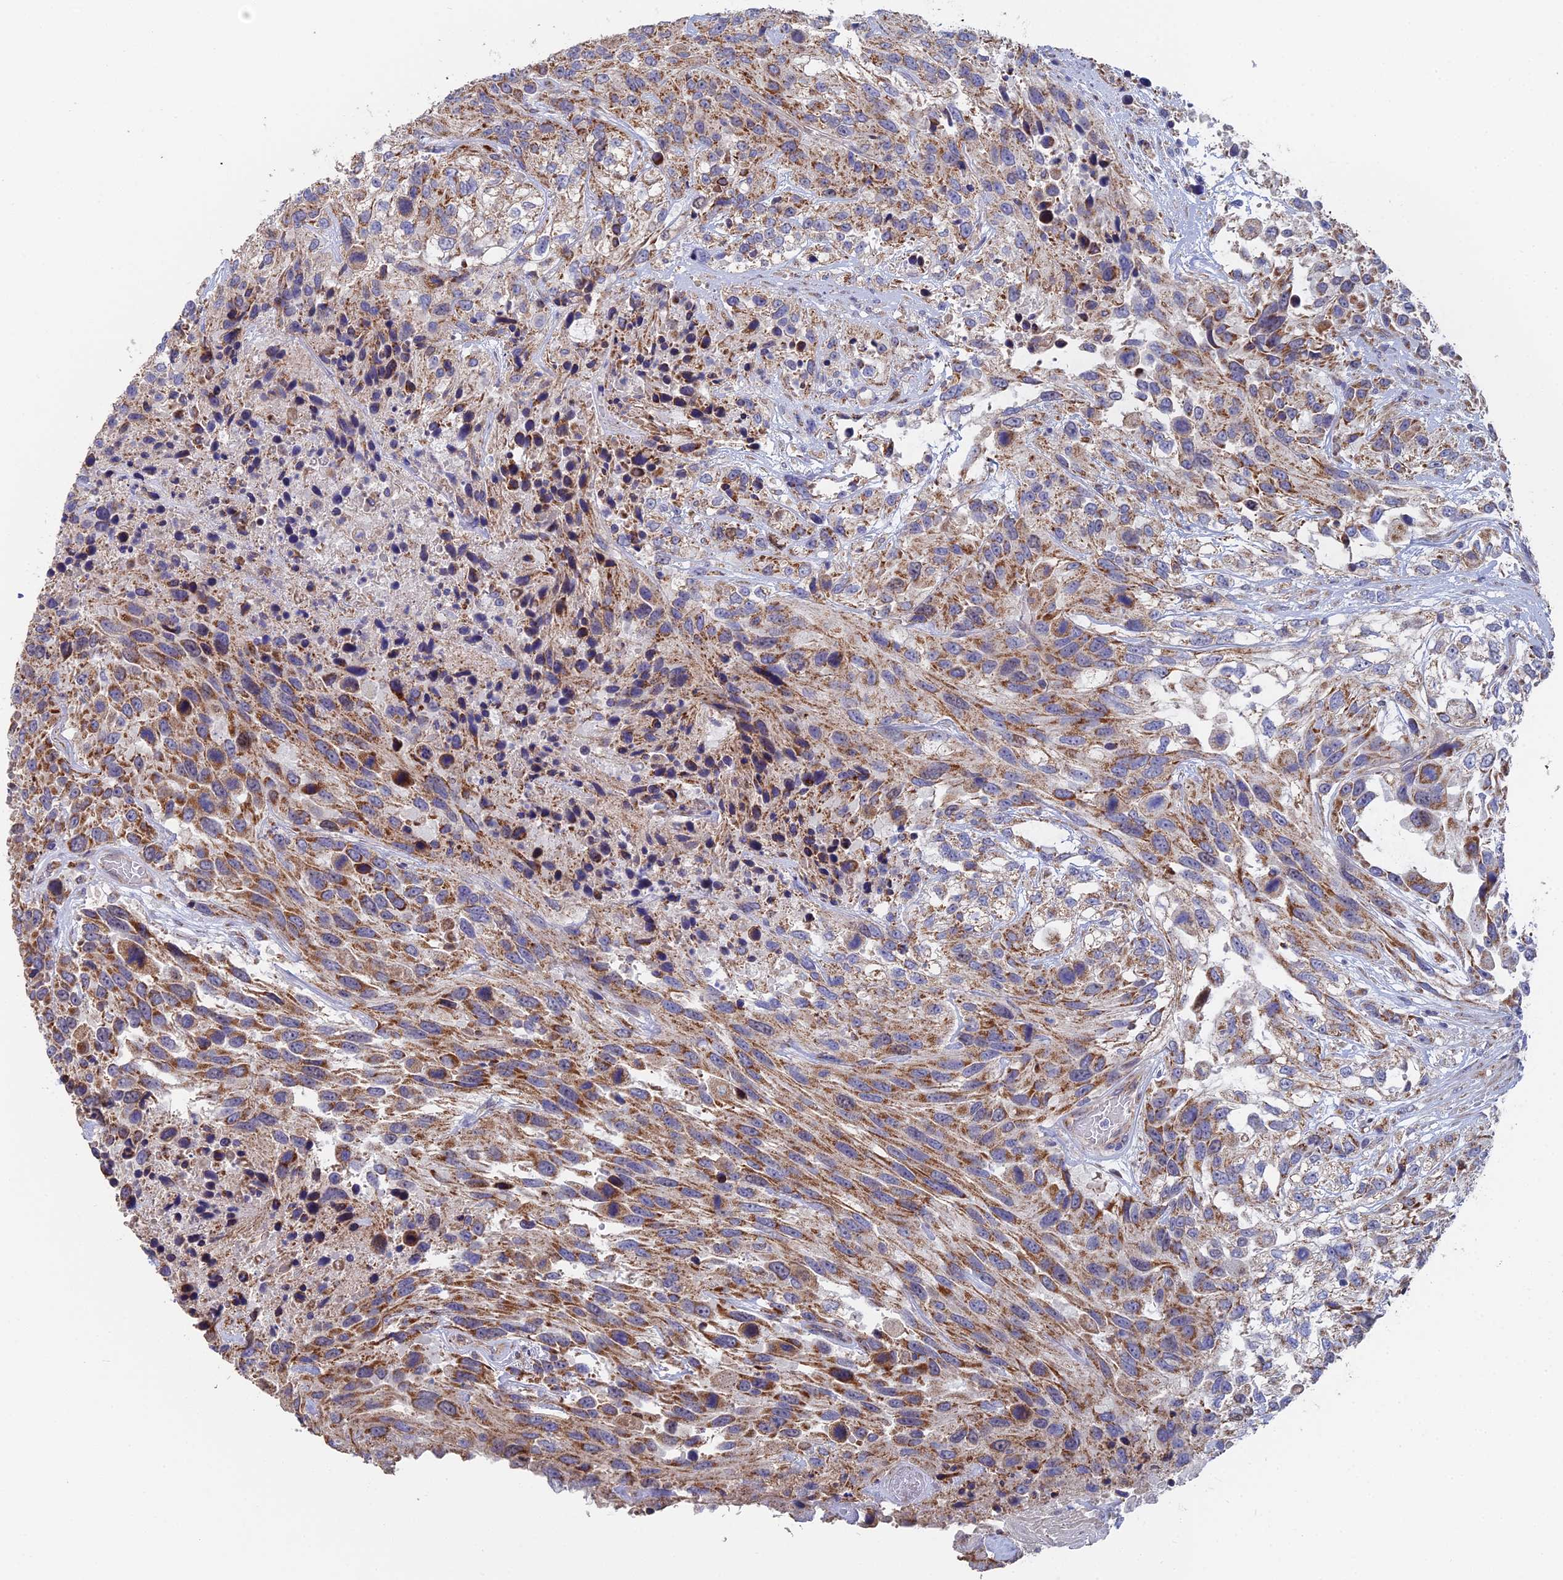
{"staining": {"intensity": "moderate", "quantity": ">75%", "location": "cytoplasmic/membranous"}, "tissue": "urothelial cancer", "cell_type": "Tumor cells", "image_type": "cancer", "snomed": [{"axis": "morphology", "description": "Urothelial carcinoma, High grade"}, {"axis": "topography", "description": "Urinary bladder"}], "caption": "Approximately >75% of tumor cells in human high-grade urothelial carcinoma show moderate cytoplasmic/membranous protein expression as visualized by brown immunohistochemical staining.", "gene": "ECSIT", "patient": {"sex": "female", "age": 70}}